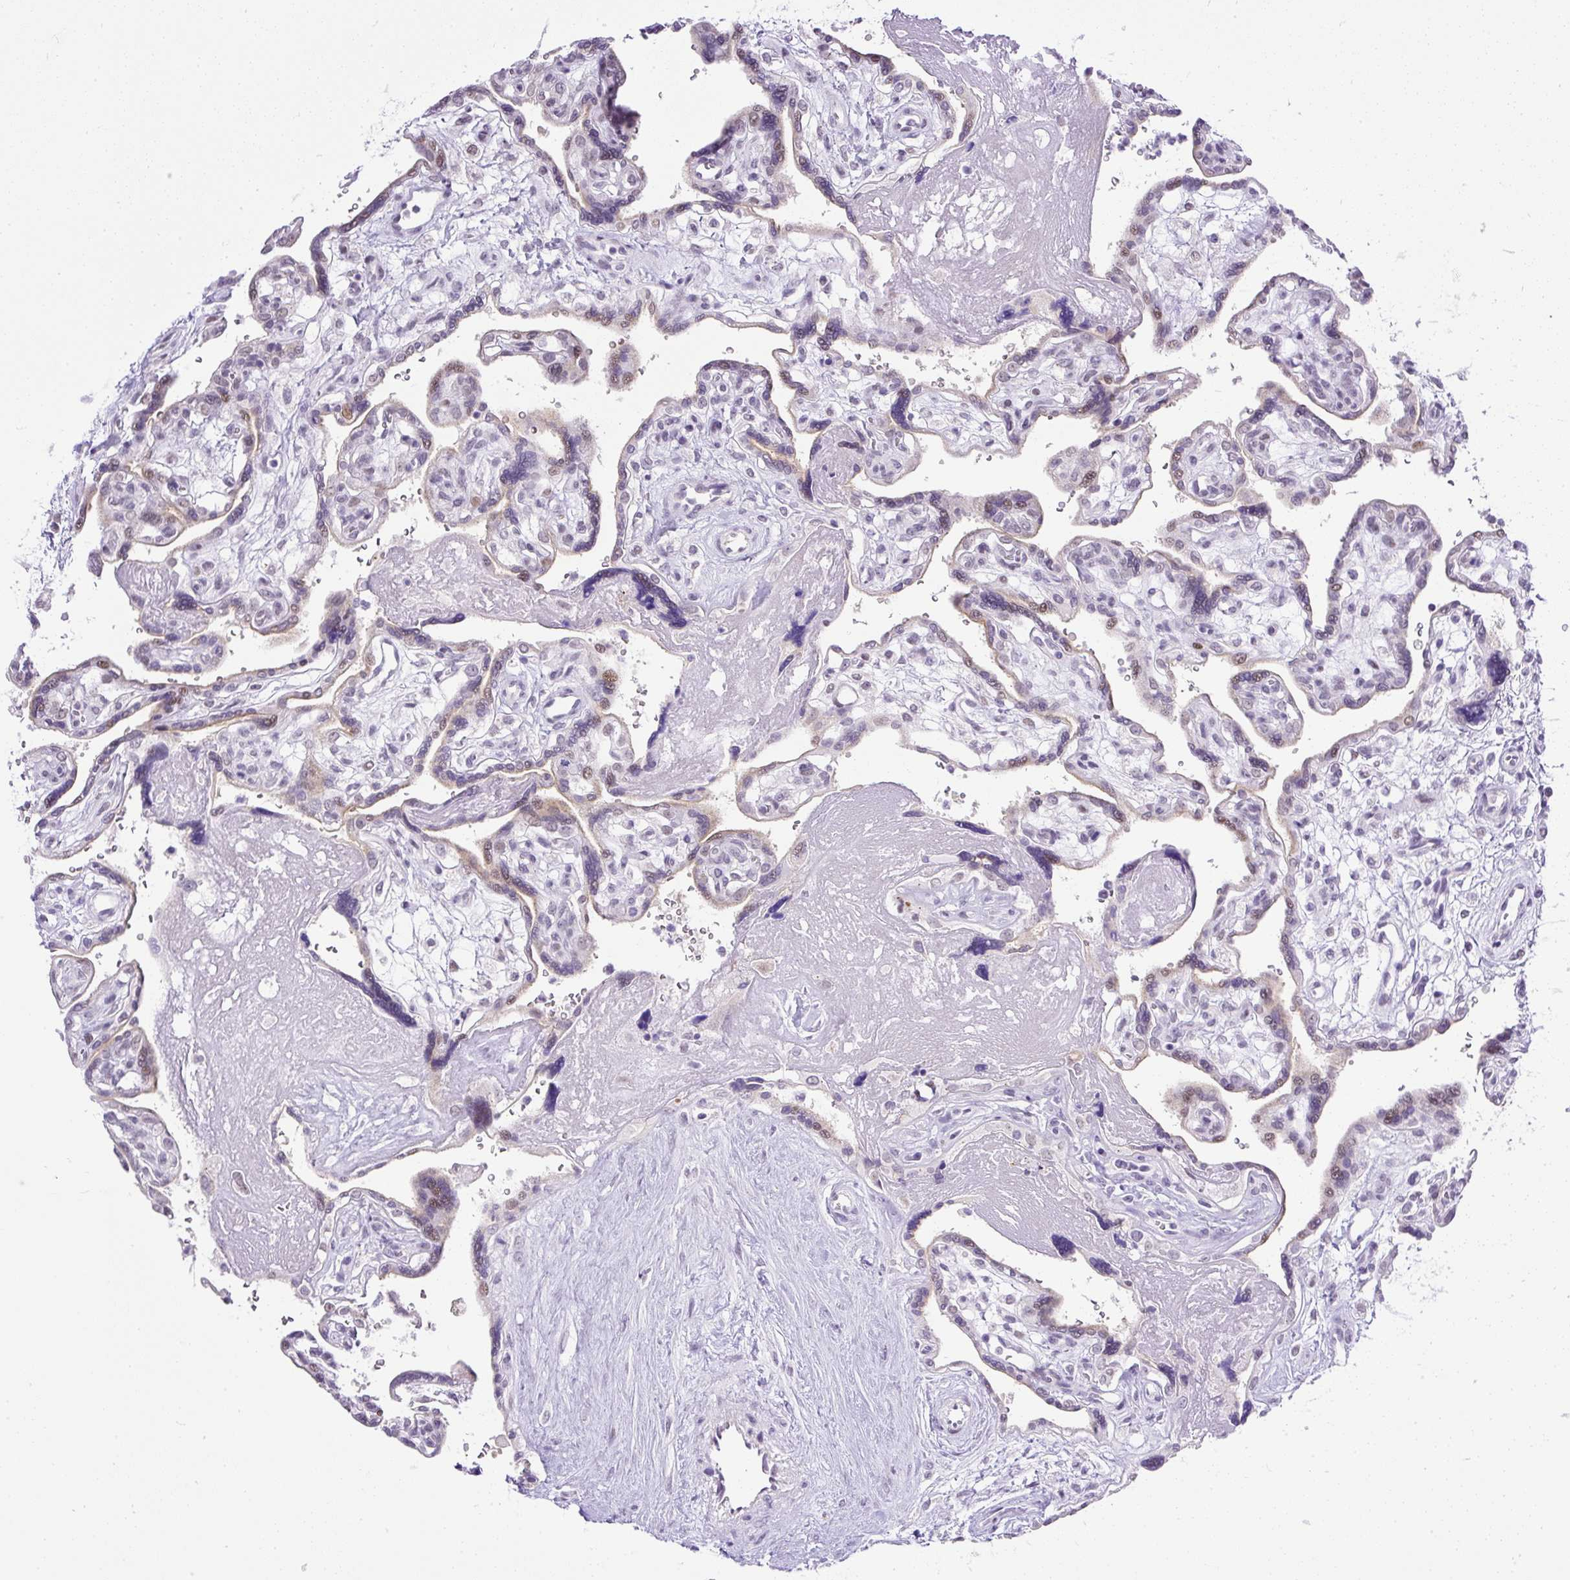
{"staining": {"intensity": "negative", "quantity": "none", "location": "none"}, "tissue": "placenta", "cell_type": "Decidual cells", "image_type": "normal", "snomed": [{"axis": "morphology", "description": "Normal tissue, NOS"}, {"axis": "topography", "description": "Placenta"}], "caption": "There is no significant staining in decidual cells of placenta. (DAB (3,3'-diaminobenzidine) immunohistochemistry visualized using brightfield microscopy, high magnification).", "gene": "WNT10B", "patient": {"sex": "female", "age": 39}}